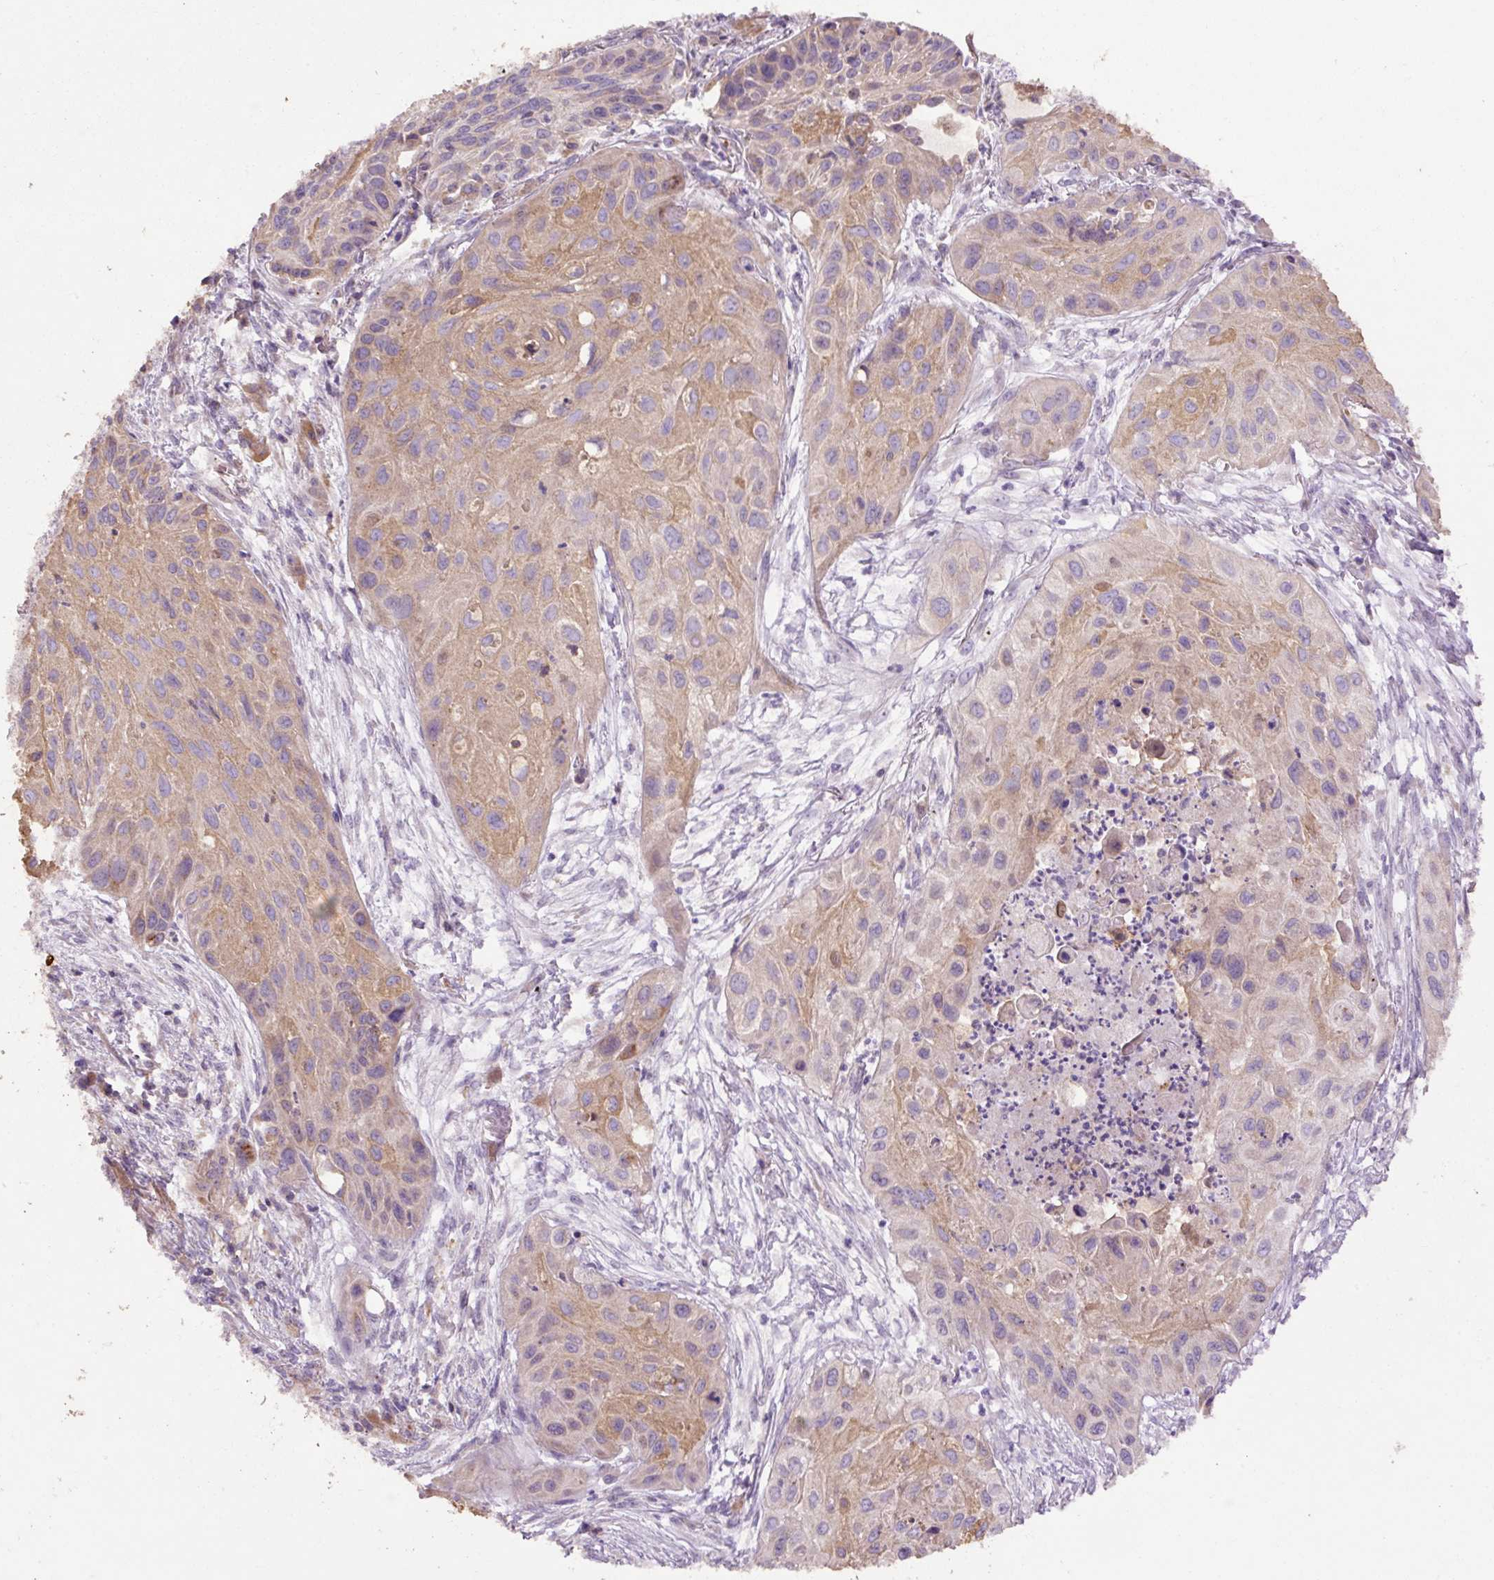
{"staining": {"intensity": "moderate", "quantity": "<25%", "location": "cytoplasmic/membranous"}, "tissue": "lung cancer", "cell_type": "Tumor cells", "image_type": "cancer", "snomed": [{"axis": "morphology", "description": "Squamous cell carcinoma, NOS"}, {"axis": "topography", "description": "Lung"}], "caption": "The image reveals immunohistochemical staining of lung cancer. There is moderate cytoplasmic/membranous positivity is appreciated in approximately <25% of tumor cells.", "gene": "ABR", "patient": {"sex": "male", "age": 71}}